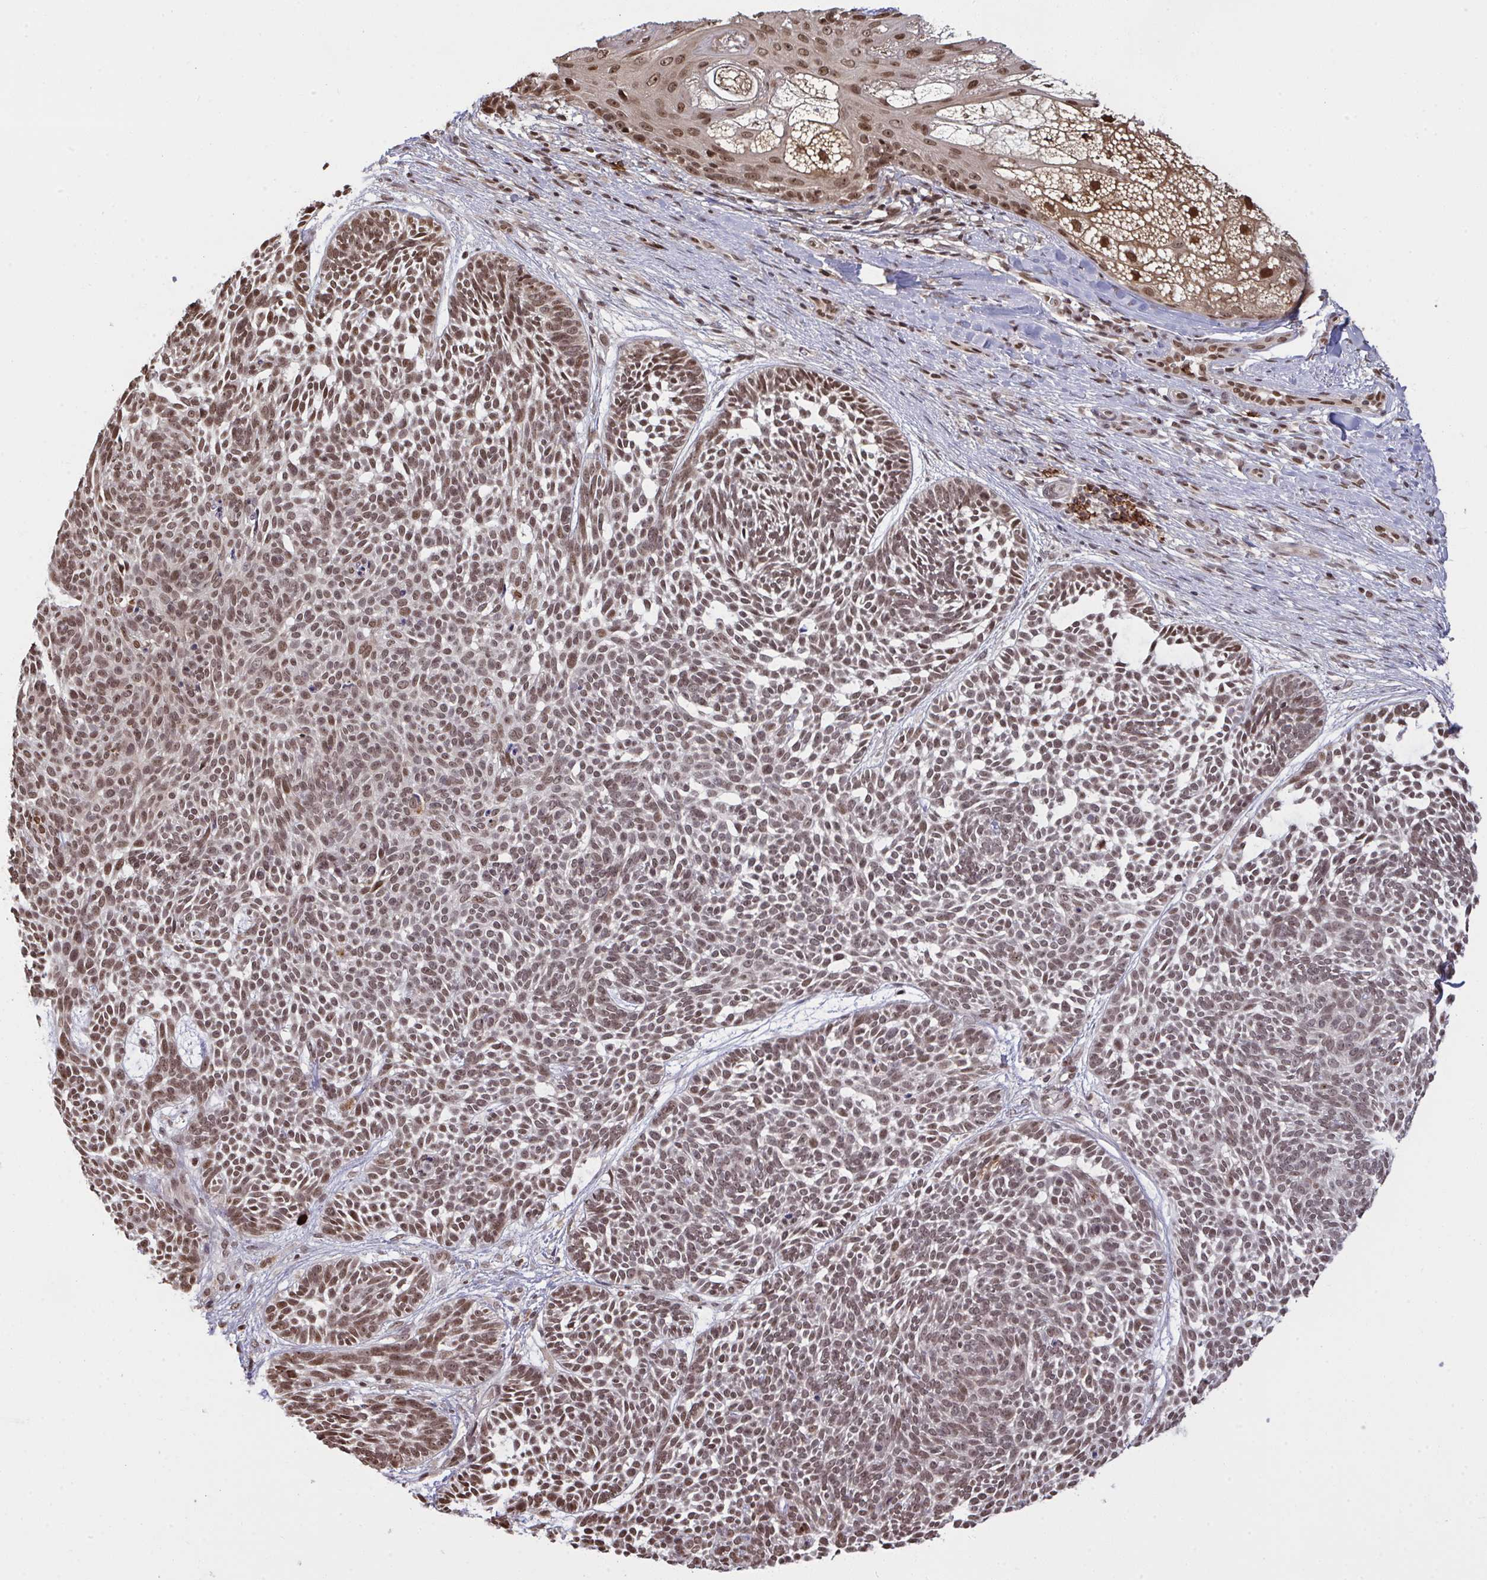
{"staining": {"intensity": "moderate", "quantity": ">75%", "location": "nuclear"}, "tissue": "skin cancer", "cell_type": "Tumor cells", "image_type": "cancer", "snomed": [{"axis": "morphology", "description": "Basal cell carcinoma"}, {"axis": "topography", "description": "Skin"}, {"axis": "topography", "description": "Skin of trunk"}], "caption": "High-power microscopy captured an immunohistochemistry (IHC) micrograph of skin cancer, revealing moderate nuclear positivity in approximately >75% of tumor cells. (Brightfield microscopy of DAB IHC at high magnification).", "gene": "UXT", "patient": {"sex": "male", "age": 74}}